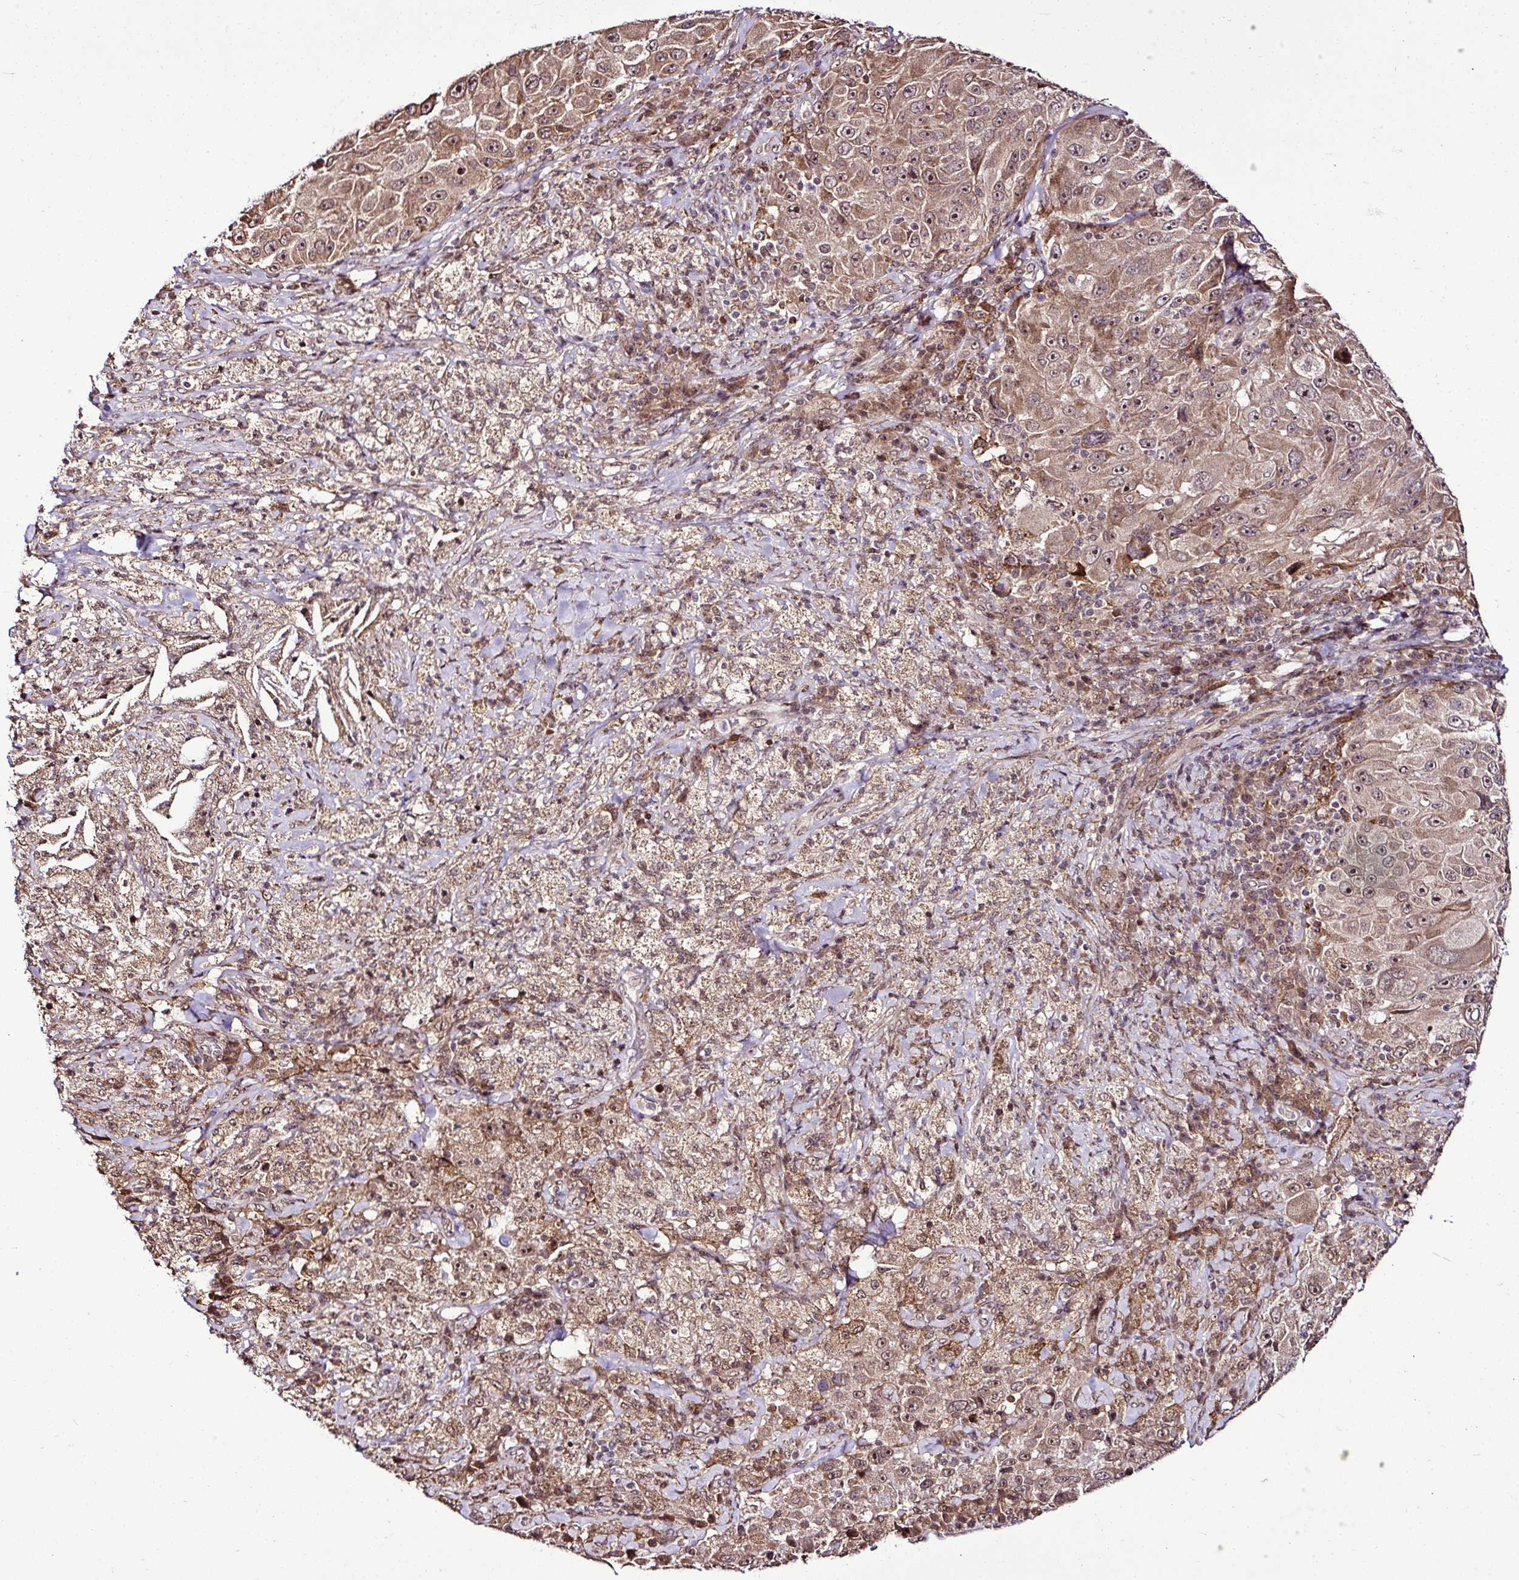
{"staining": {"intensity": "moderate", "quantity": ">75%", "location": "cytoplasmic/membranous,nuclear"}, "tissue": "melanoma", "cell_type": "Tumor cells", "image_type": "cancer", "snomed": [{"axis": "morphology", "description": "Malignant melanoma, Metastatic site"}, {"axis": "topography", "description": "Lymph node"}], "caption": "Protein analysis of malignant melanoma (metastatic site) tissue demonstrates moderate cytoplasmic/membranous and nuclear positivity in about >75% of tumor cells.", "gene": "FAM153A", "patient": {"sex": "male", "age": 62}}